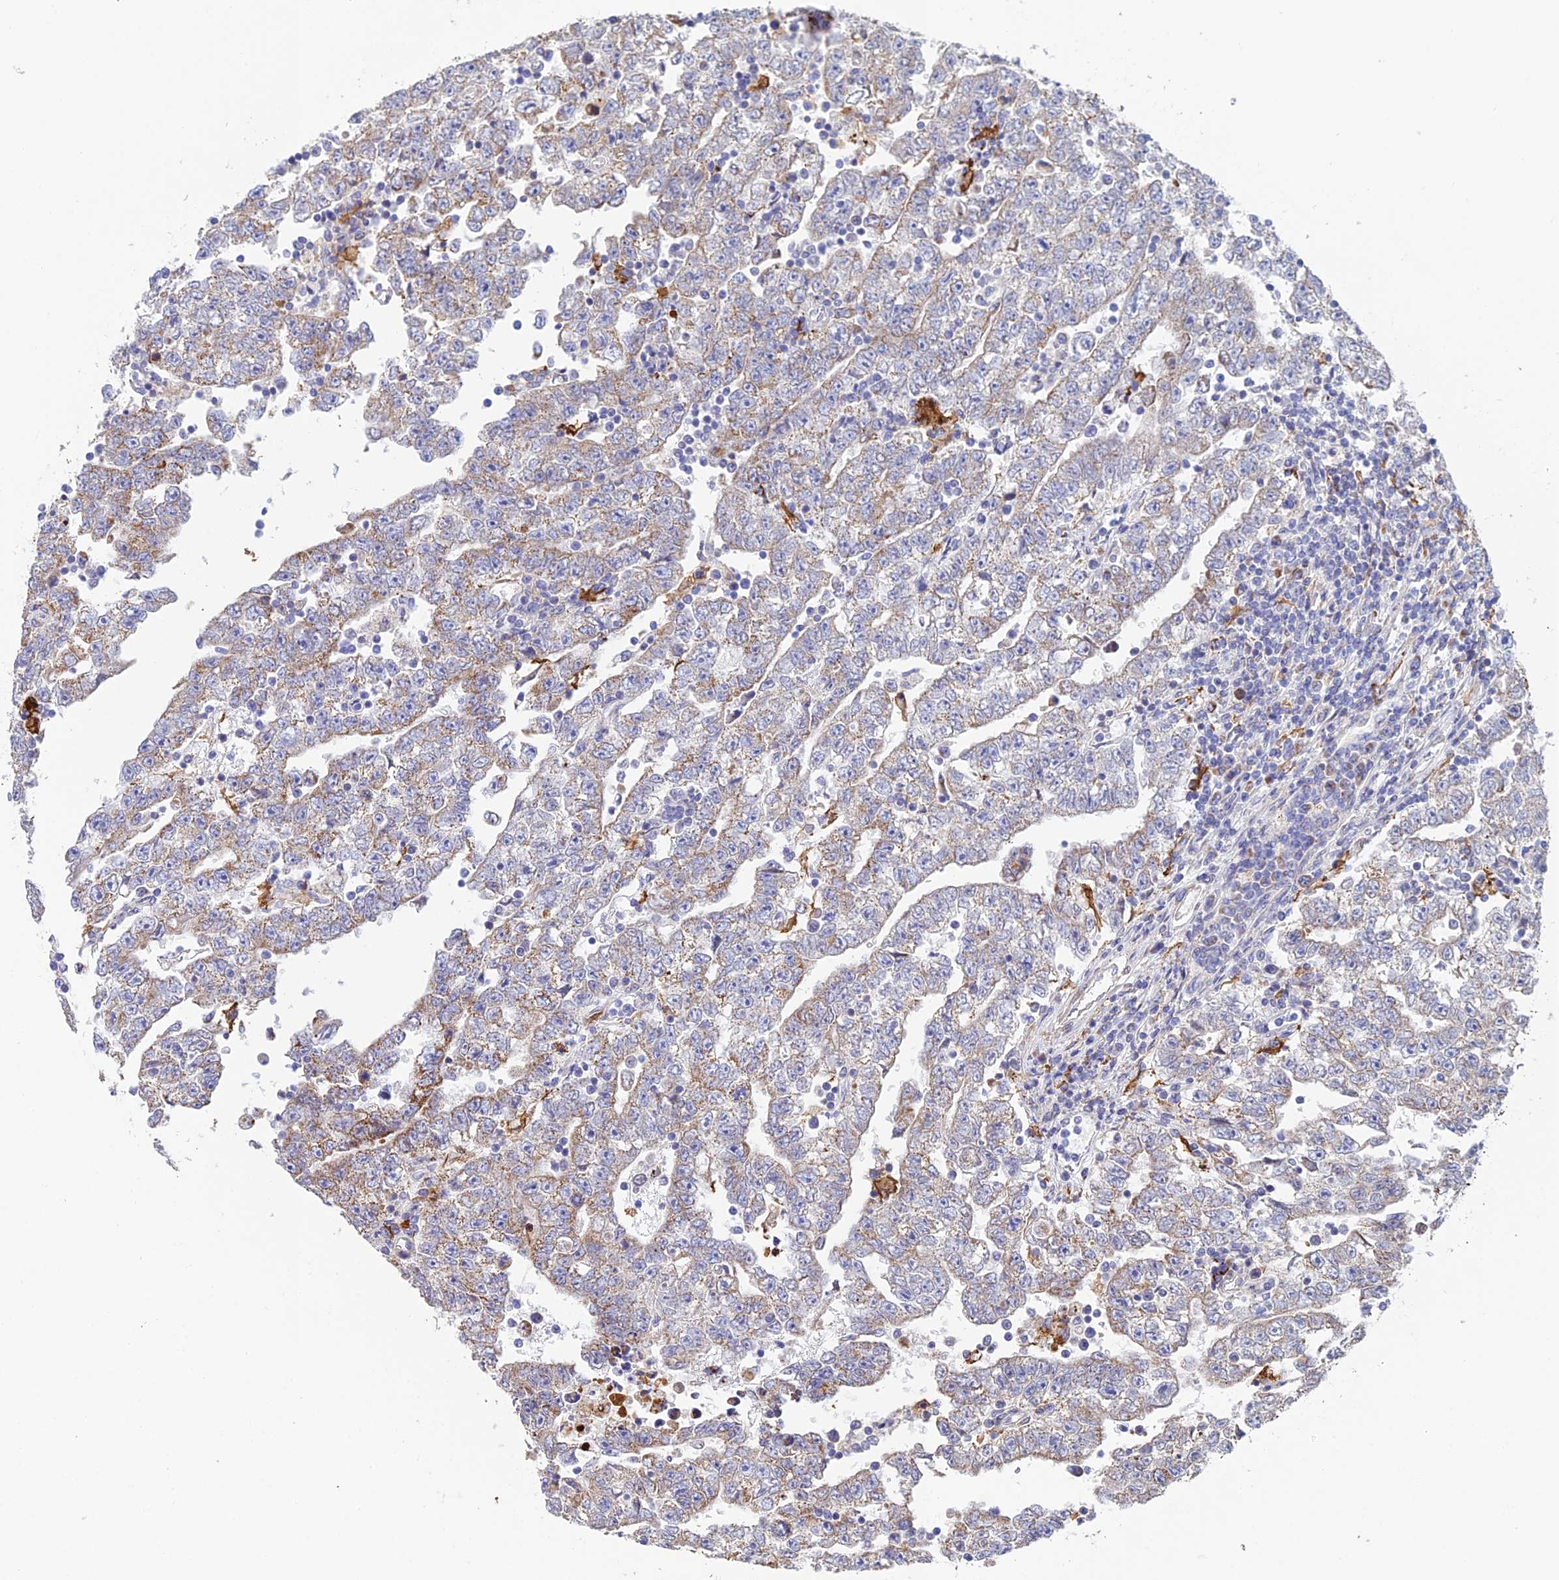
{"staining": {"intensity": "moderate", "quantity": "<25%", "location": "cytoplasmic/membranous"}, "tissue": "testis cancer", "cell_type": "Tumor cells", "image_type": "cancer", "snomed": [{"axis": "morphology", "description": "Carcinoma, Embryonal, NOS"}, {"axis": "topography", "description": "Testis"}], "caption": "This image displays embryonal carcinoma (testis) stained with immunohistochemistry (IHC) to label a protein in brown. The cytoplasmic/membranous of tumor cells show moderate positivity for the protein. Nuclei are counter-stained blue.", "gene": "CSPG4", "patient": {"sex": "male", "age": 25}}